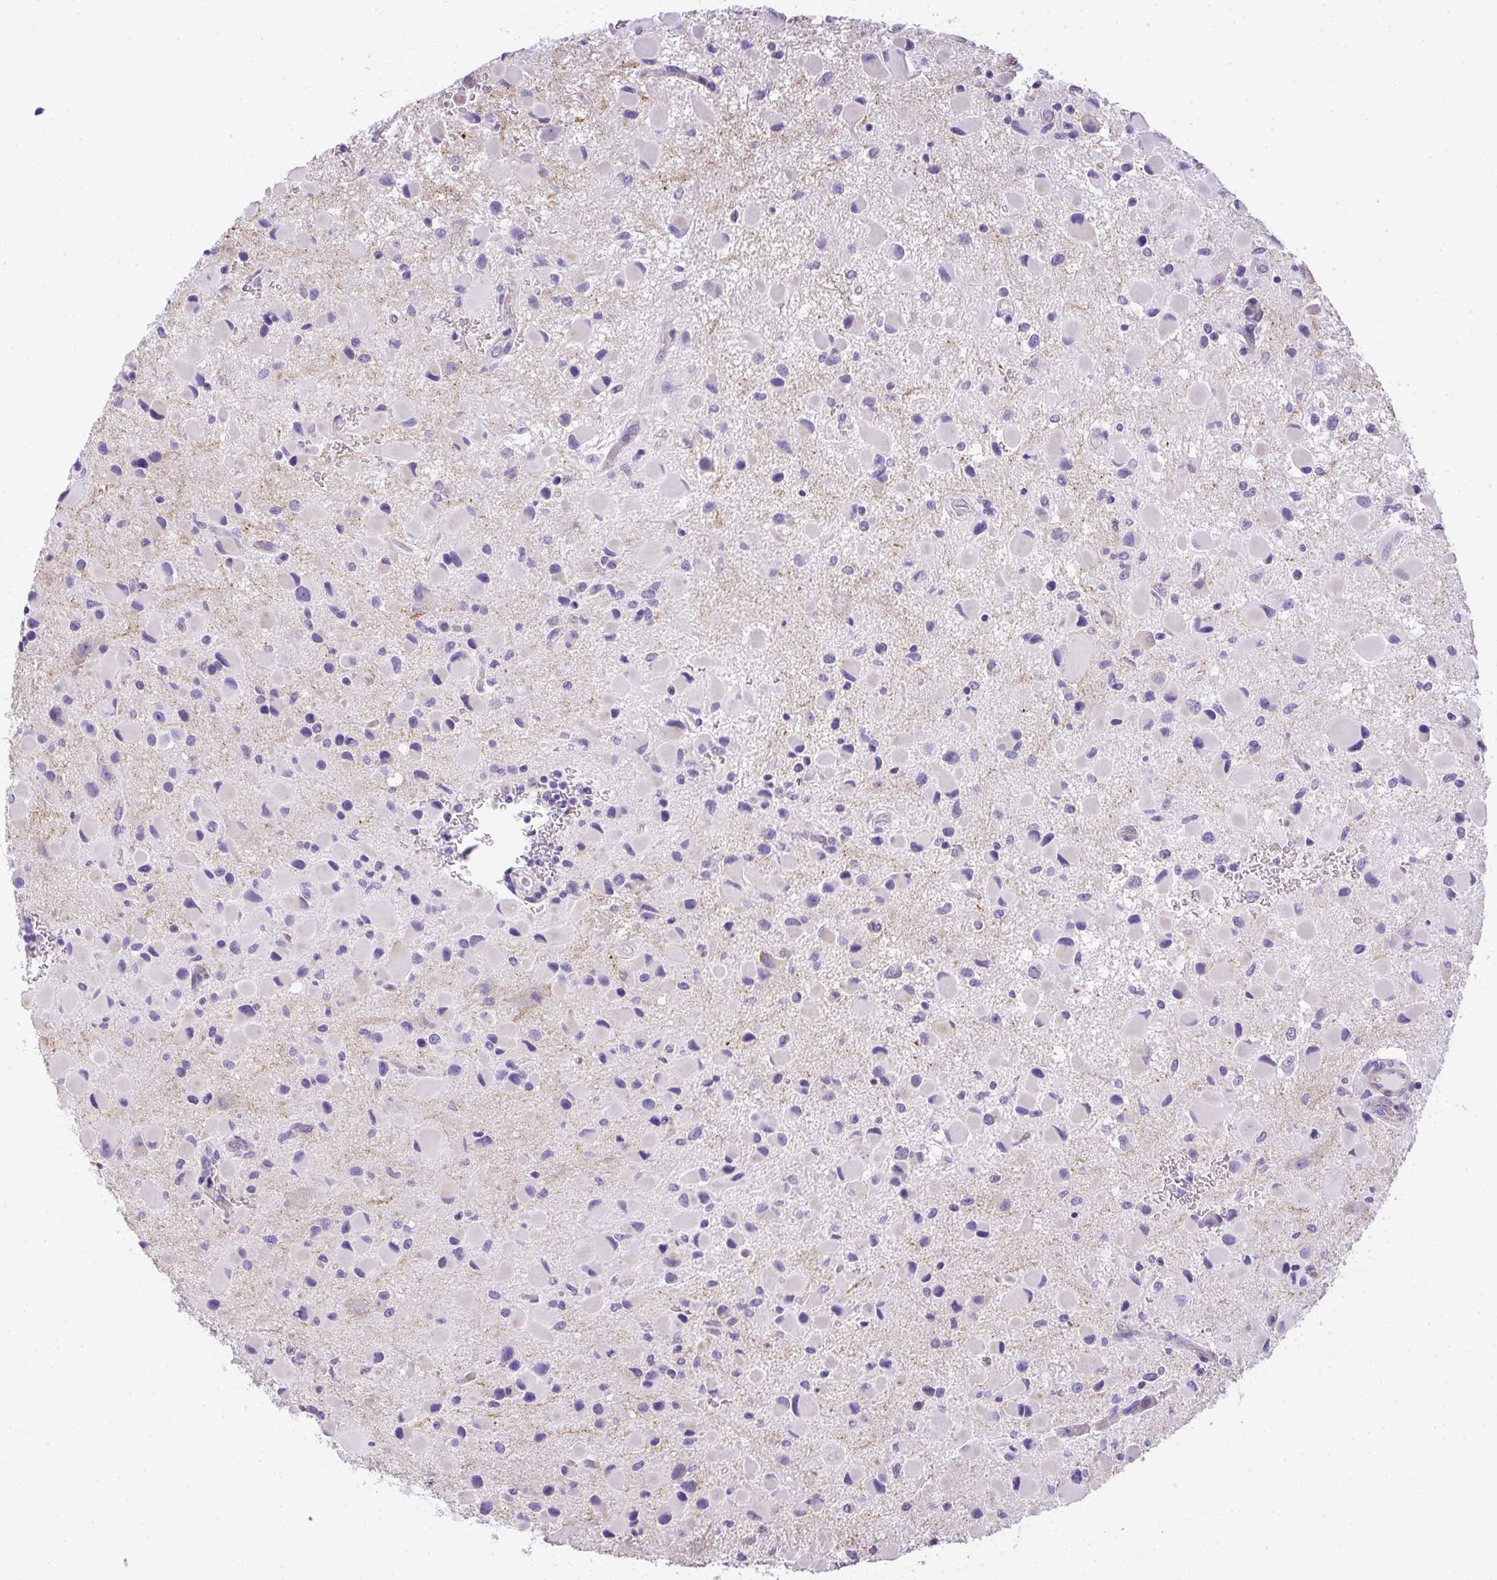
{"staining": {"intensity": "negative", "quantity": "none", "location": "none"}, "tissue": "glioma", "cell_type": "Tumor cells", "image_type": "cancer", "snomed": [{"axis": "morphology", "description": "Glioma, malignant, Low grade"}, {"axis": "topography", "description": "Brain"}], "caption": "A histopathology image of malignant glioma (low-grade) stained for a protein displays no brown staining in tumor cells. (DAB immunohistochemistry (IHC) visualized using brightfield microscopy, high magnification).", "gene": "PLPPR3", "patient": {"sex": "female", "age": 32}}